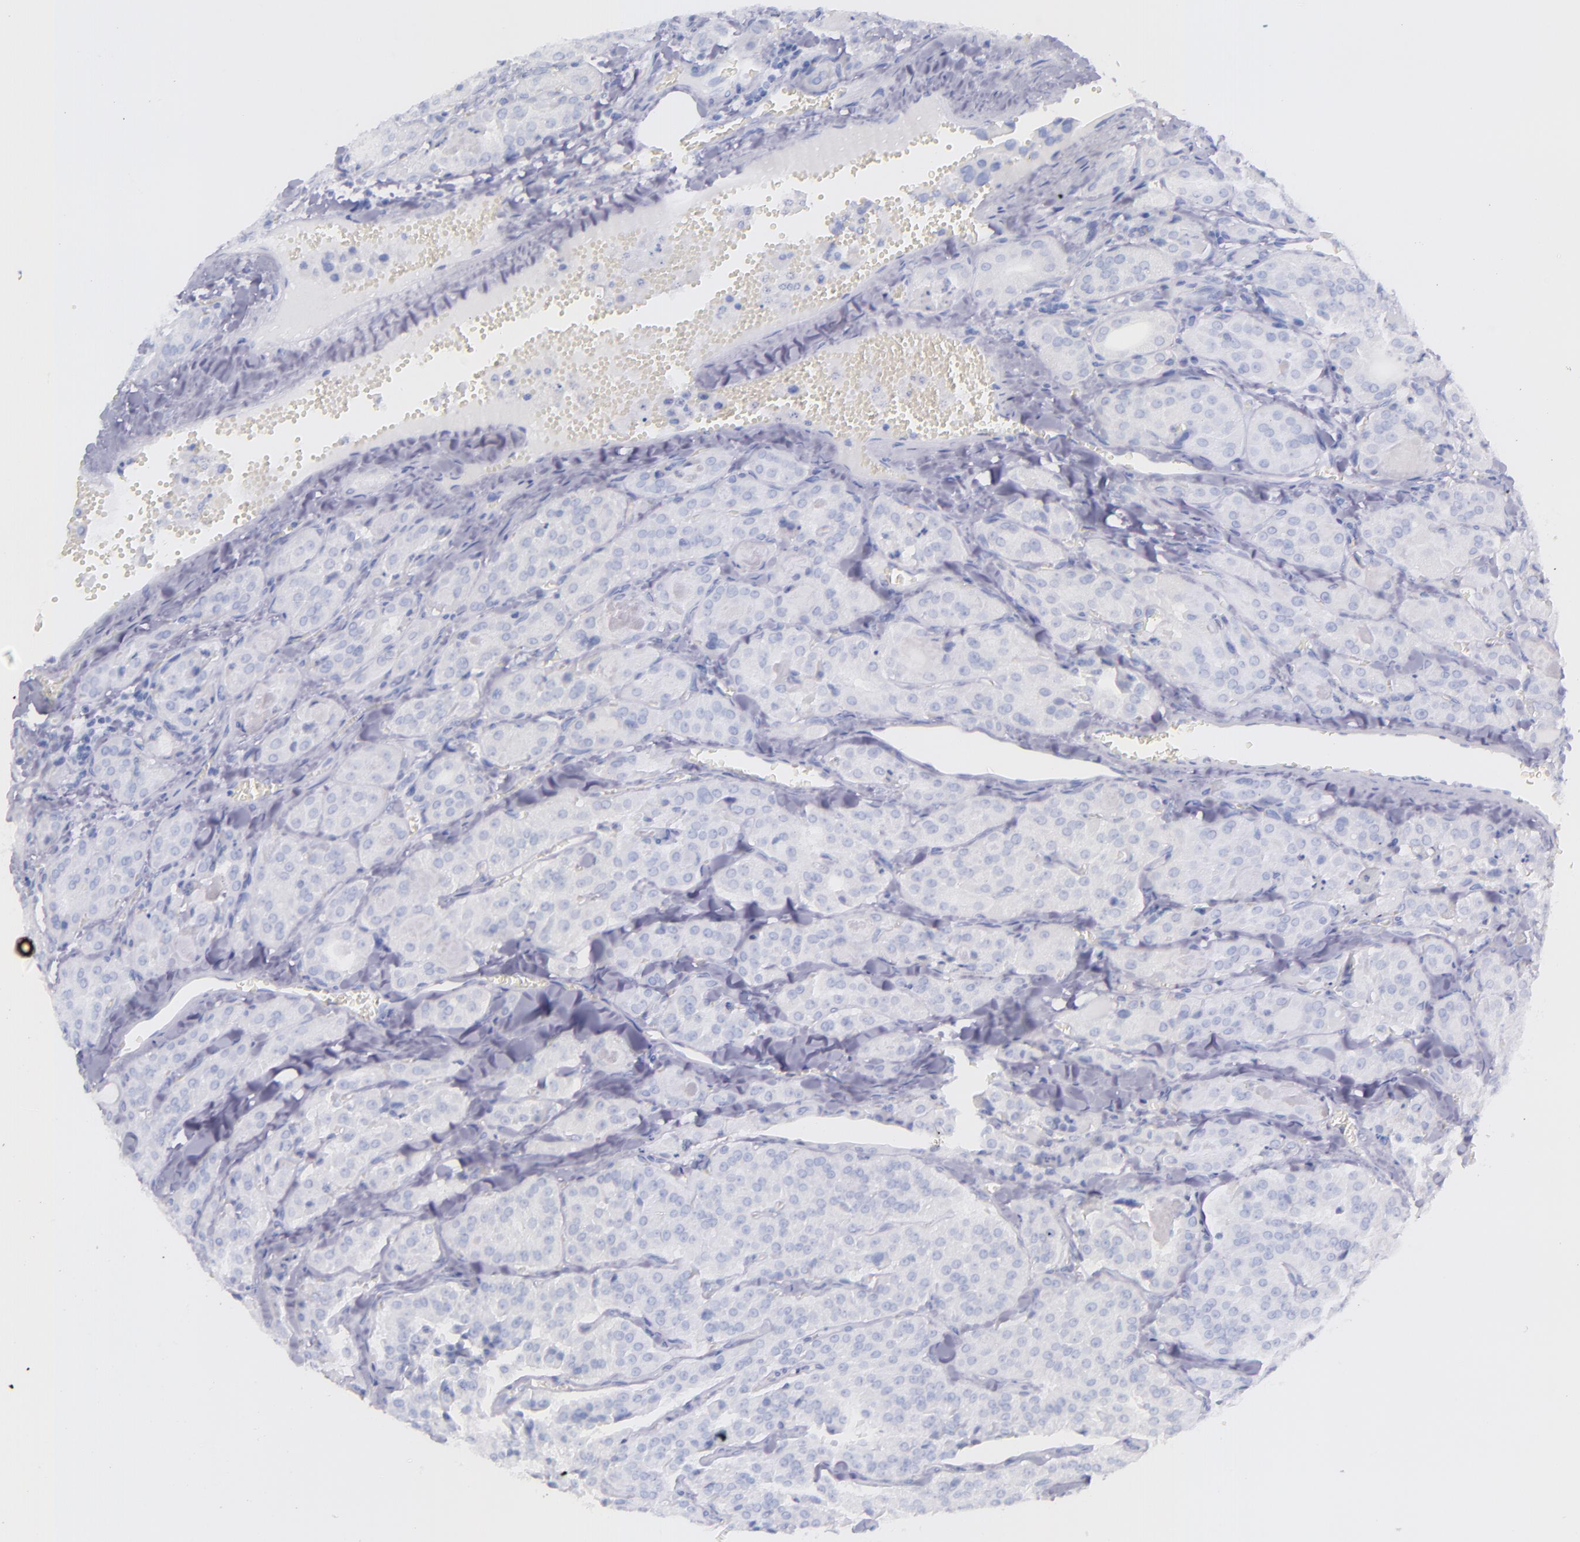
{"staining": {"intensity": "negative", "quantity": "none", "location": "none"}, "tissue": "thyroid cancer", "cell_type": "Tumor cells", "image_type": "cancer", "snomed": [{"axis": "morphology", "description": "Carcinoma, NOS"}, {"axis": "topography", "description": "Thyroid gland"}], "caption": "This is an IHC photomicrograph of human thyroid cancer. There is no positivity in tumor cells.", "gene": "SFTPA2", "patient": {"sex": "male", "age": 76}}